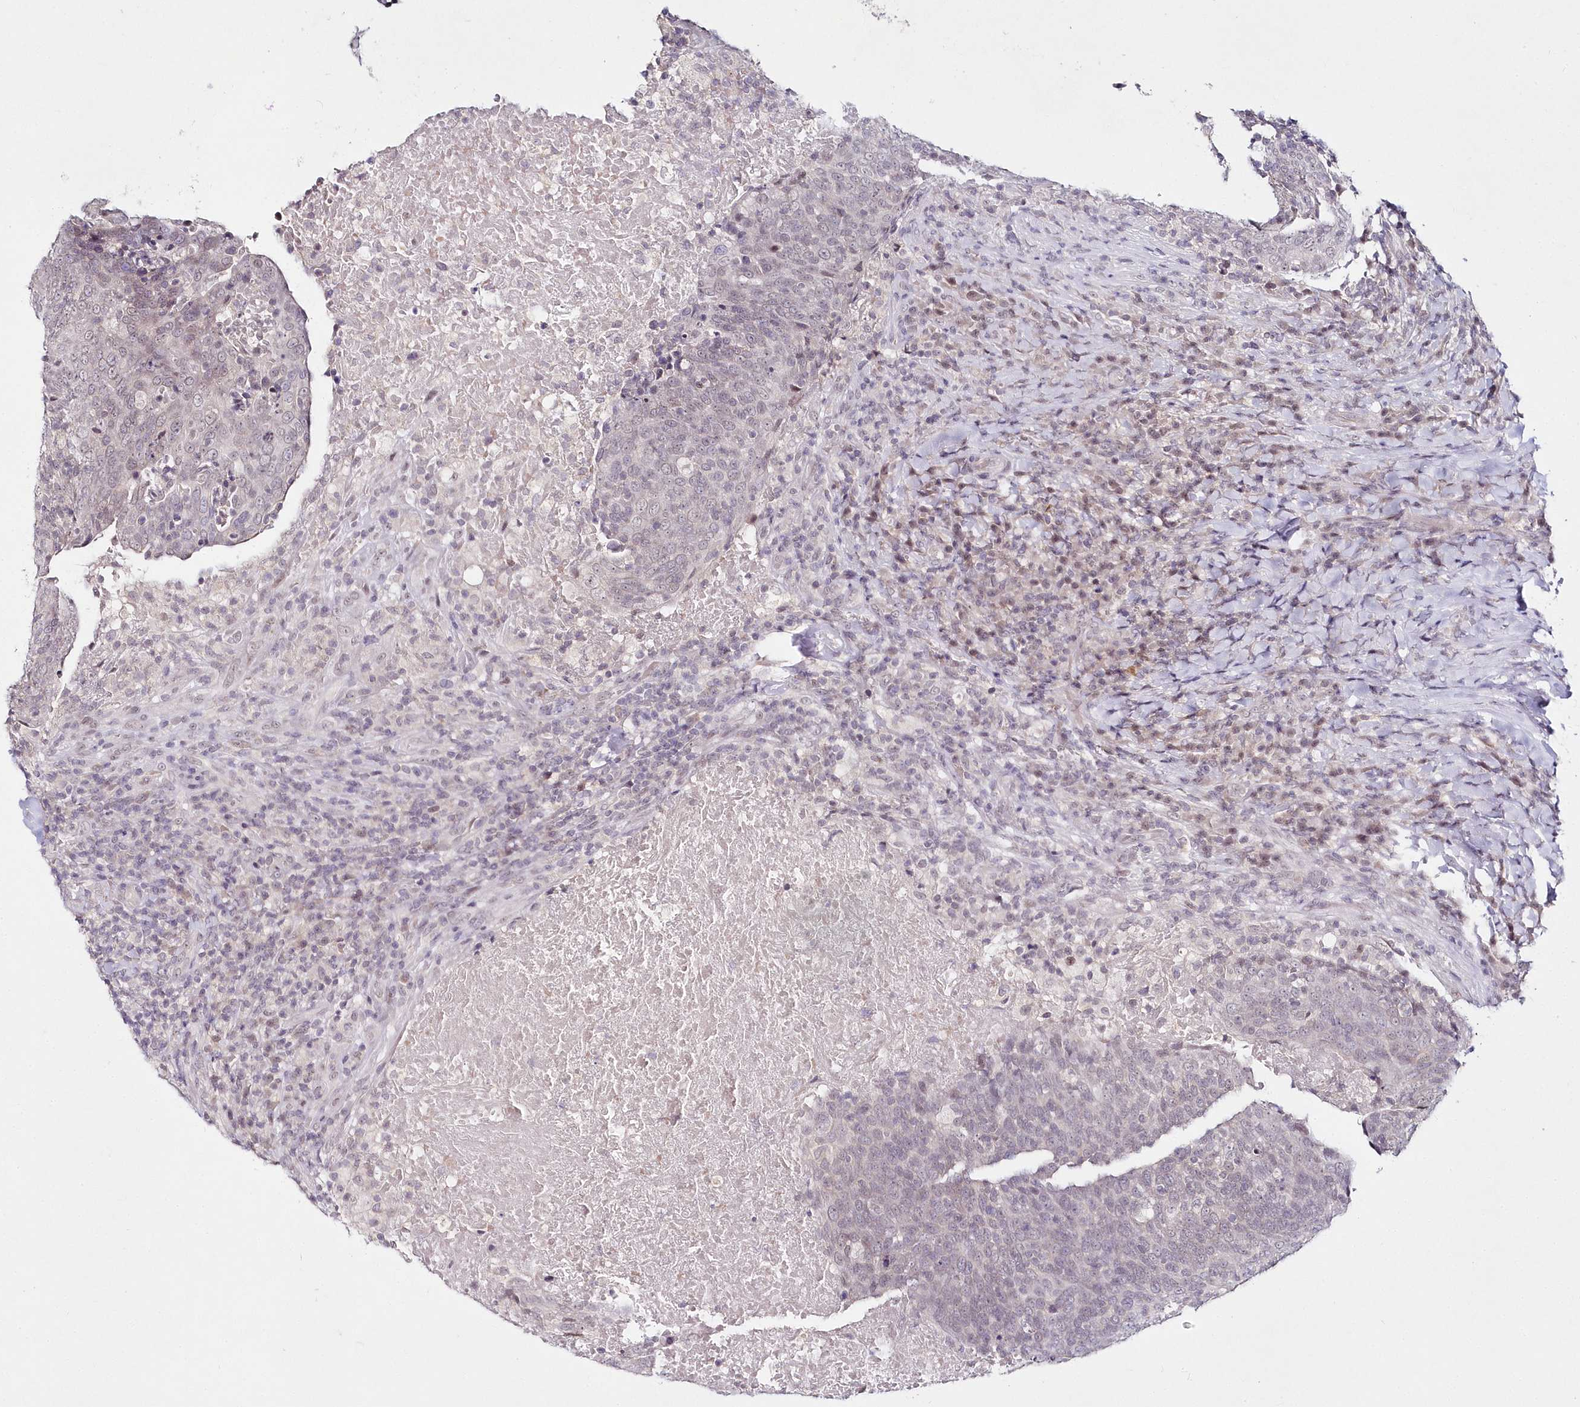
{"staining": {"intensity": "negative", "quantity": "none", "location": "none"}, "tissue": "head and neck cancer", "cell_type": "Tumor cells", "image_type": "cancer", "snomed": [{"axis": "morphology", "description": "Squamous cell carcinoma, NOS"}, {"axis": "morphology", "description": "Squamous cell carcinoma, metastatic, NOS"}, {"axis": "topography", "description": "Lymph node"}, {"axis": "topography", "description": "Head-Neck"}], "caption": "A photomicrograph of head and neck squamous cell carcinoma stained for a protein displays no brown staining in tumor cells.", "gene": "HYCC2", "patient": {"sex": "male", "age": 62}}